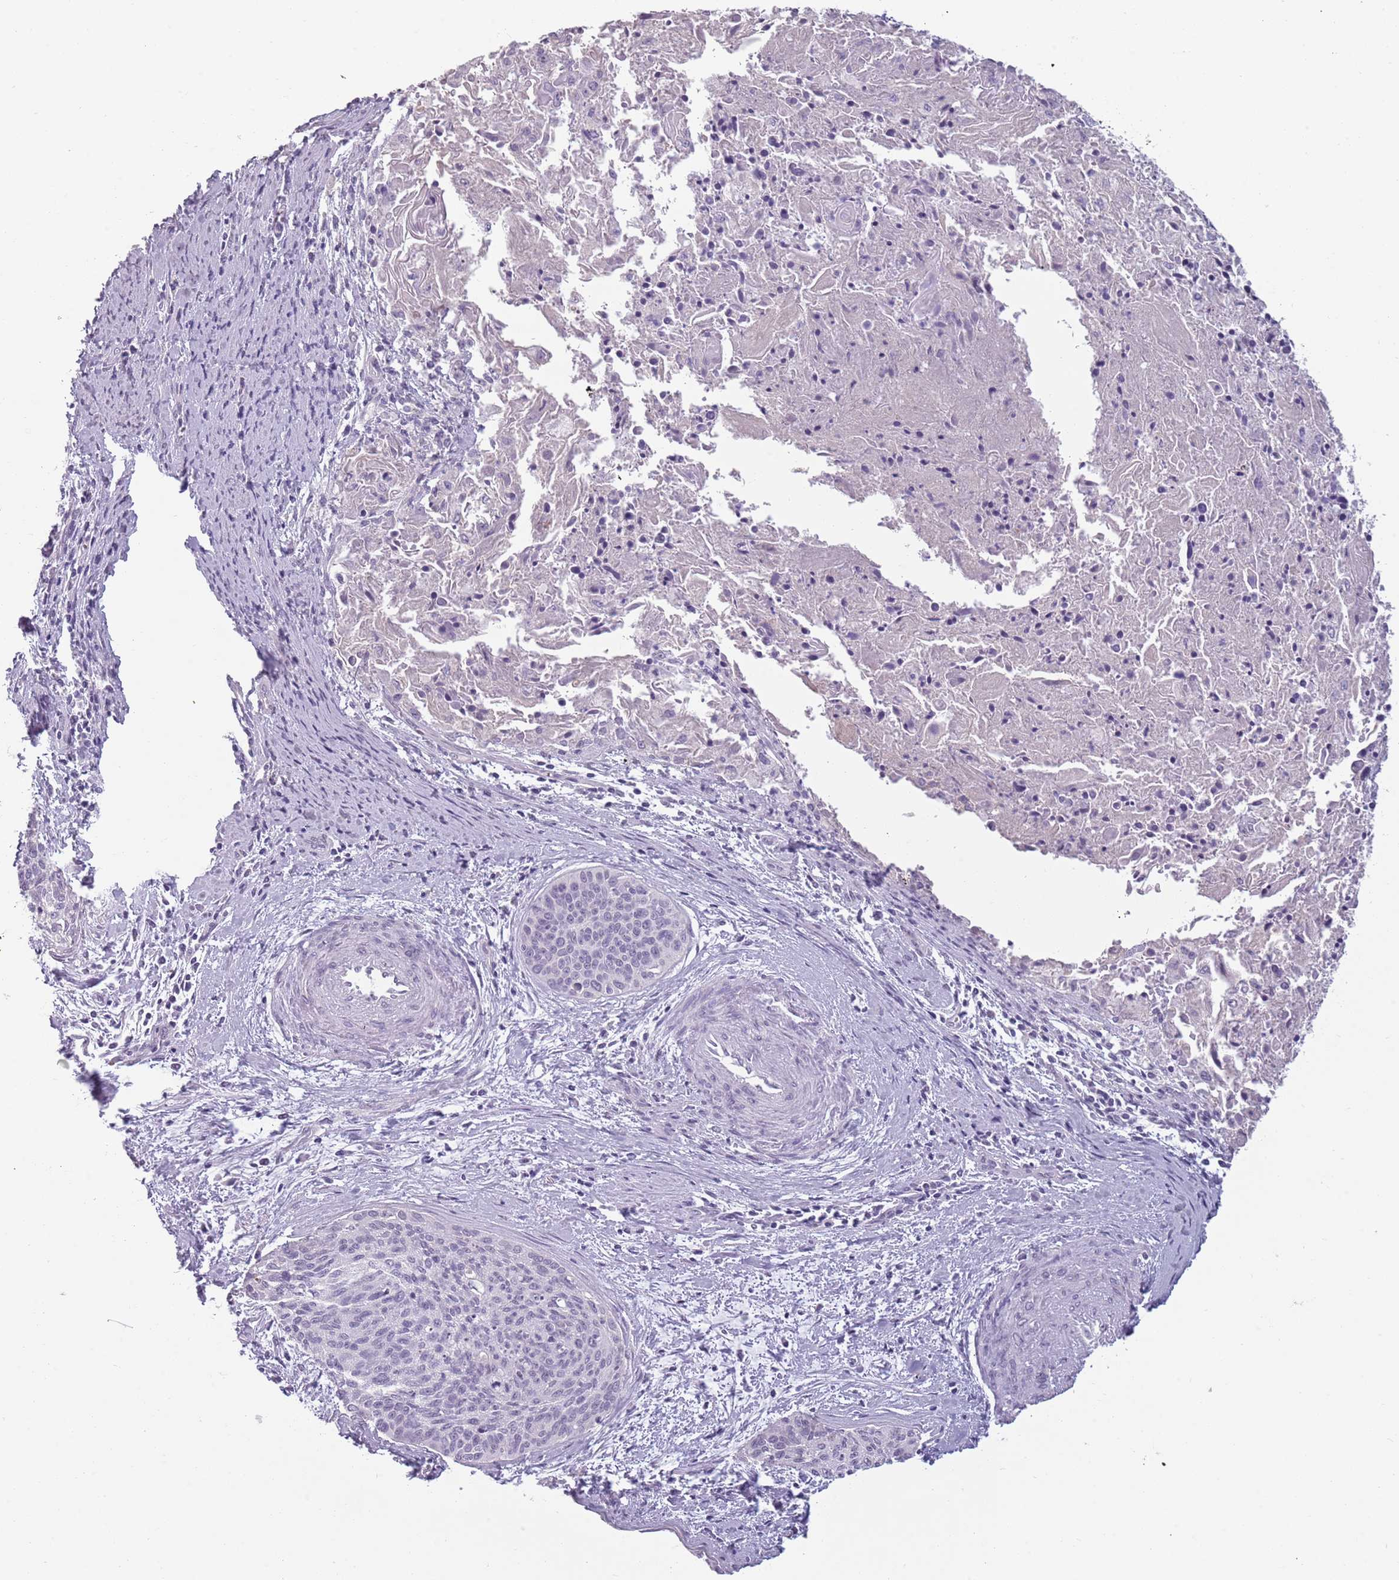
{"staining": {"intensity": "negative", "quantity": "none", "location": "none"}, "tissue": "cervical cancer", "cell_type": "Tumor cells", "image_type": "cancer", "snomed": [{"axis": "morphology", "description": "Squamous cell carcinoma, NOS"}, {"axis": "topography", "description": "Cervix"}], "caption": "A micrograph of human cervical cancer (squamous cell carcinoma) is negative for staining in tumor cells.", "gene": "PIEZO1", "patient": {"sex": "female", "age": 55}}